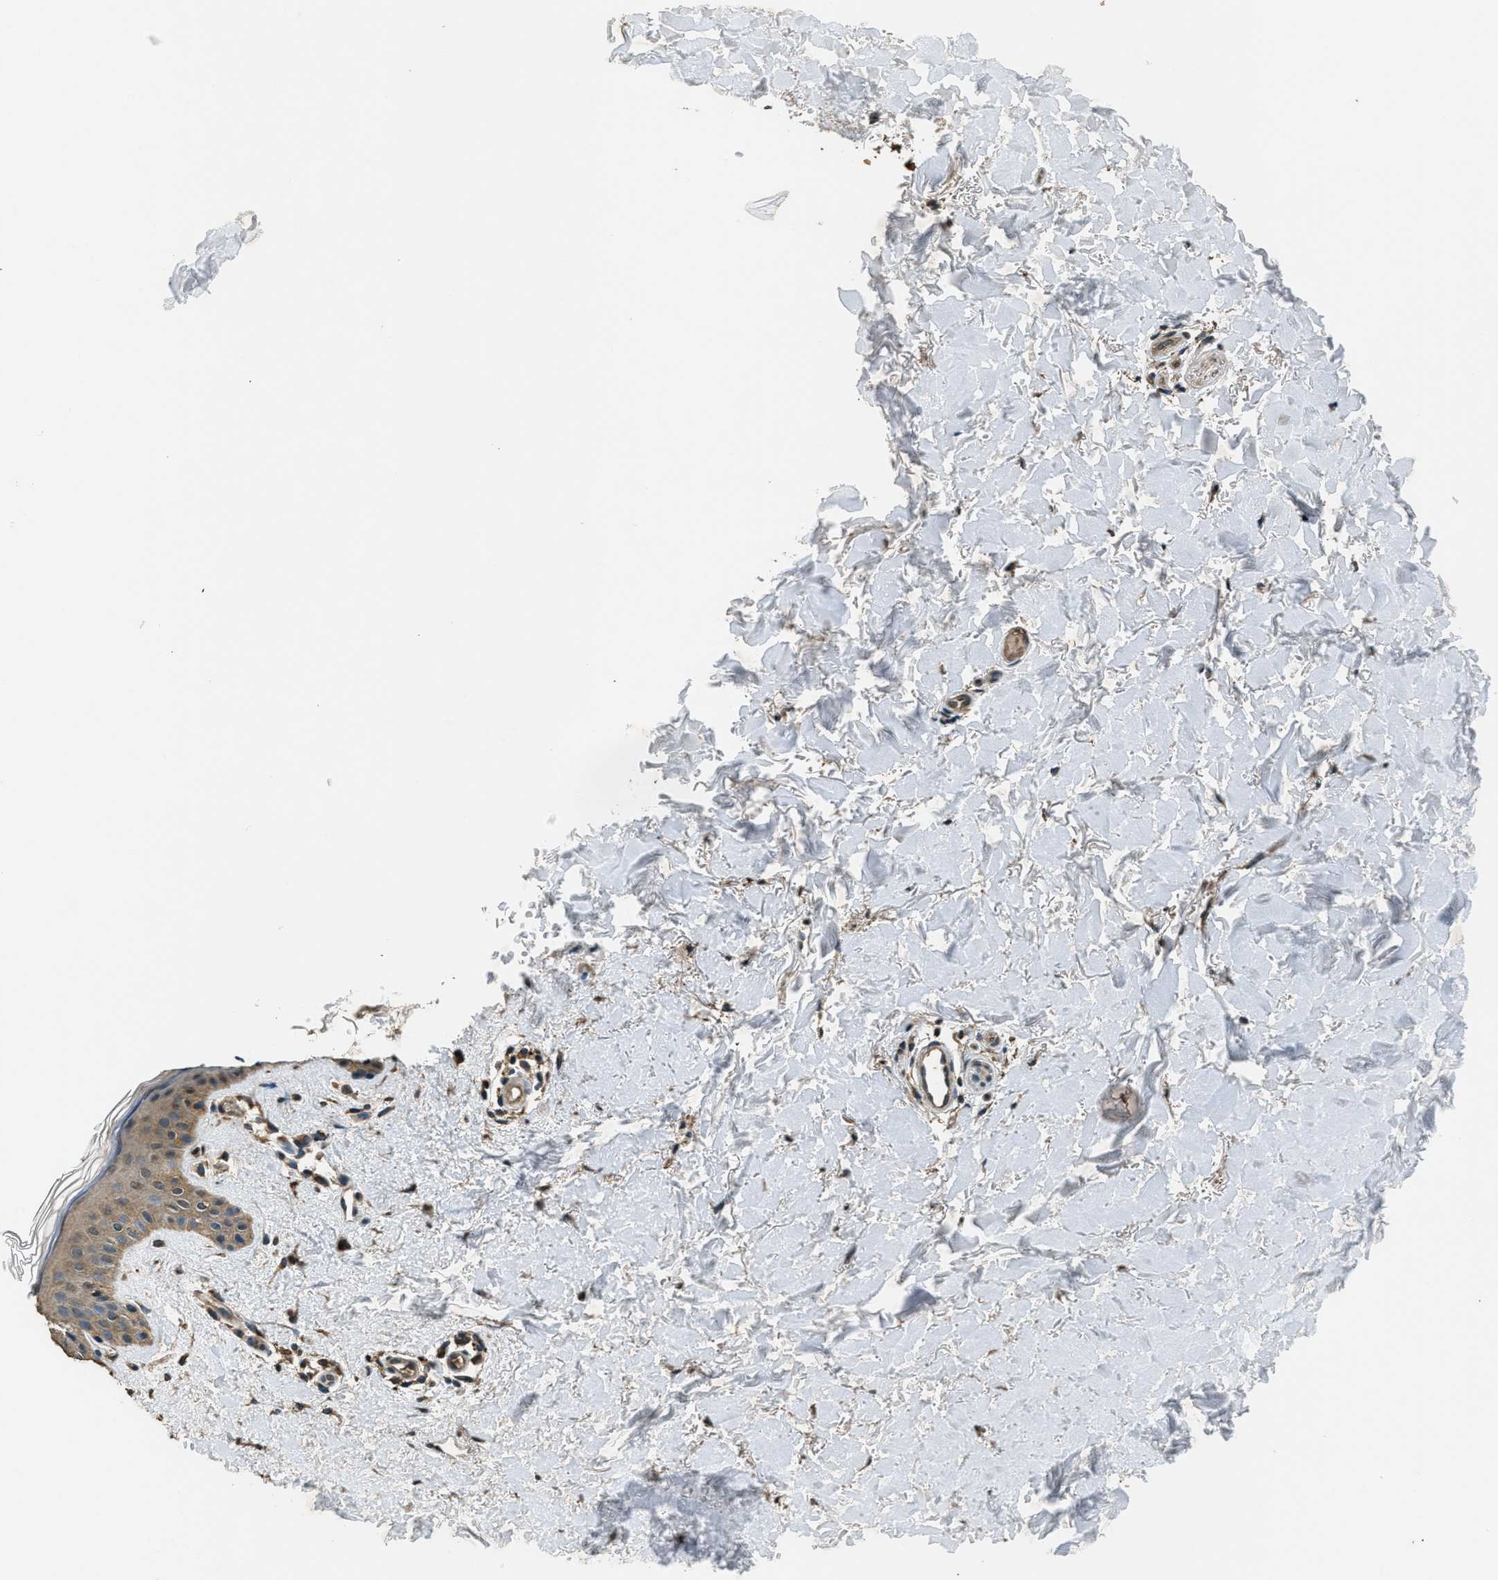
{"staining": {"intensity": "moderate", "quantity": ">75%", "location": "cytoplasmic/membranous"}, "tissue": "skin", "cell_type": "Fibroblasts", "image_type": "normal", "snomed": [{"axis": "morphology", "description": "Normal tissue, NOS"}, {"axis": "topography", "description": "Skin"}], "caption": "Skin stained for a protein (brown) shows moderate cytoplasmic/membranous positive positivity in about >75% of fibroblasts.", "gene": "SALL3", "patient": {"sex": "male", "age": 40}}